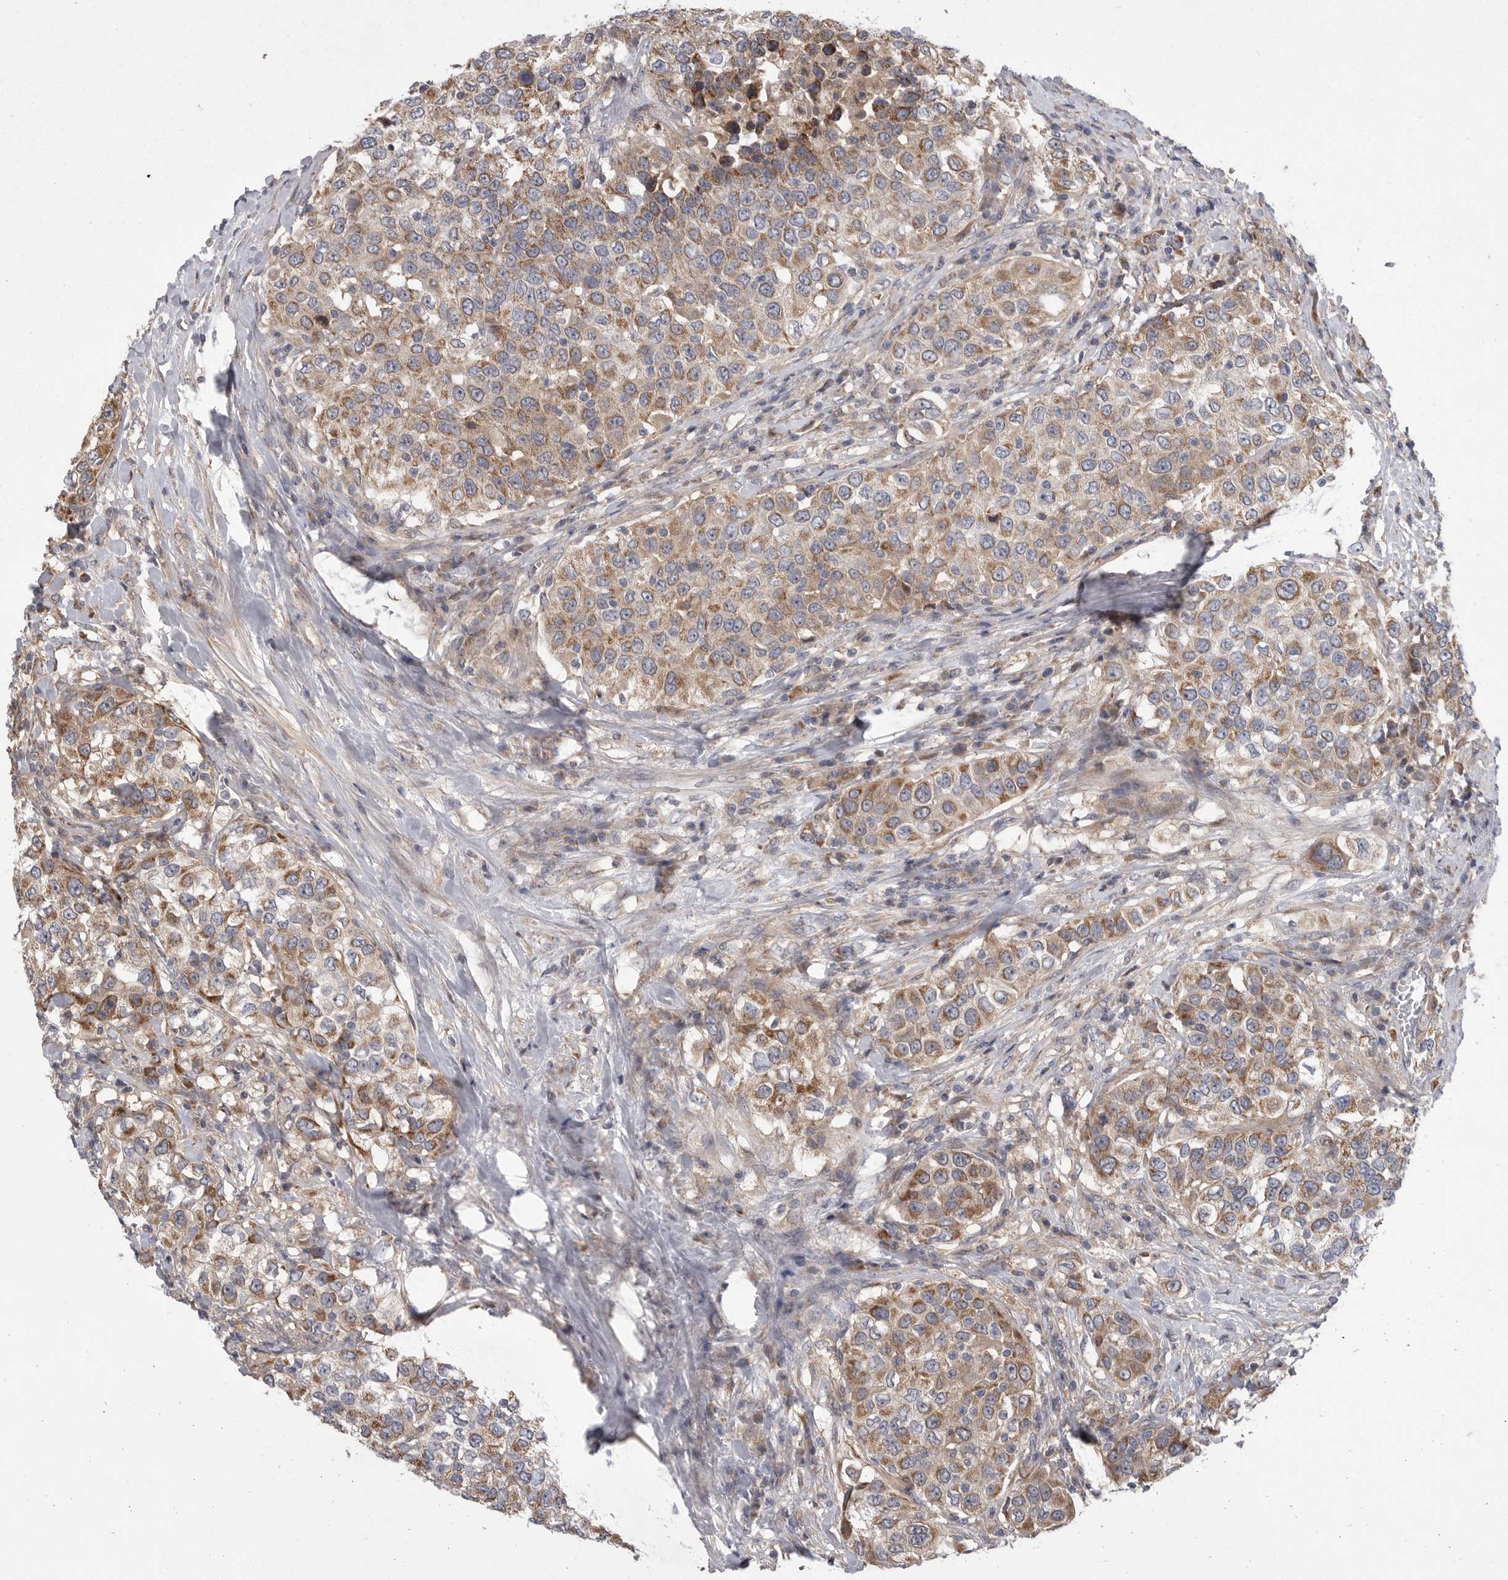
{"staining": {"intensity": "moderate", "quantity": ">75%", "location": "cytoplasmic/membranous"}, "tissue": "urothelial cancer", "cell_type": "Tumor cells", "image_type": "cancer", "snomed": [{"axis": "morphology", "description": "Urothelial carcinoma, High grade"}, {"axis": "topography", "description": "Urinary bladder"}], "caption": "The histopathology image shows staining of high-grade urothelial carcinoma, revealing moderate cytoplasmic/membranous protein staining (brown color) within tumor cells.", "gene": "CRP", "patient": {"sex": "female", "age": 80}}